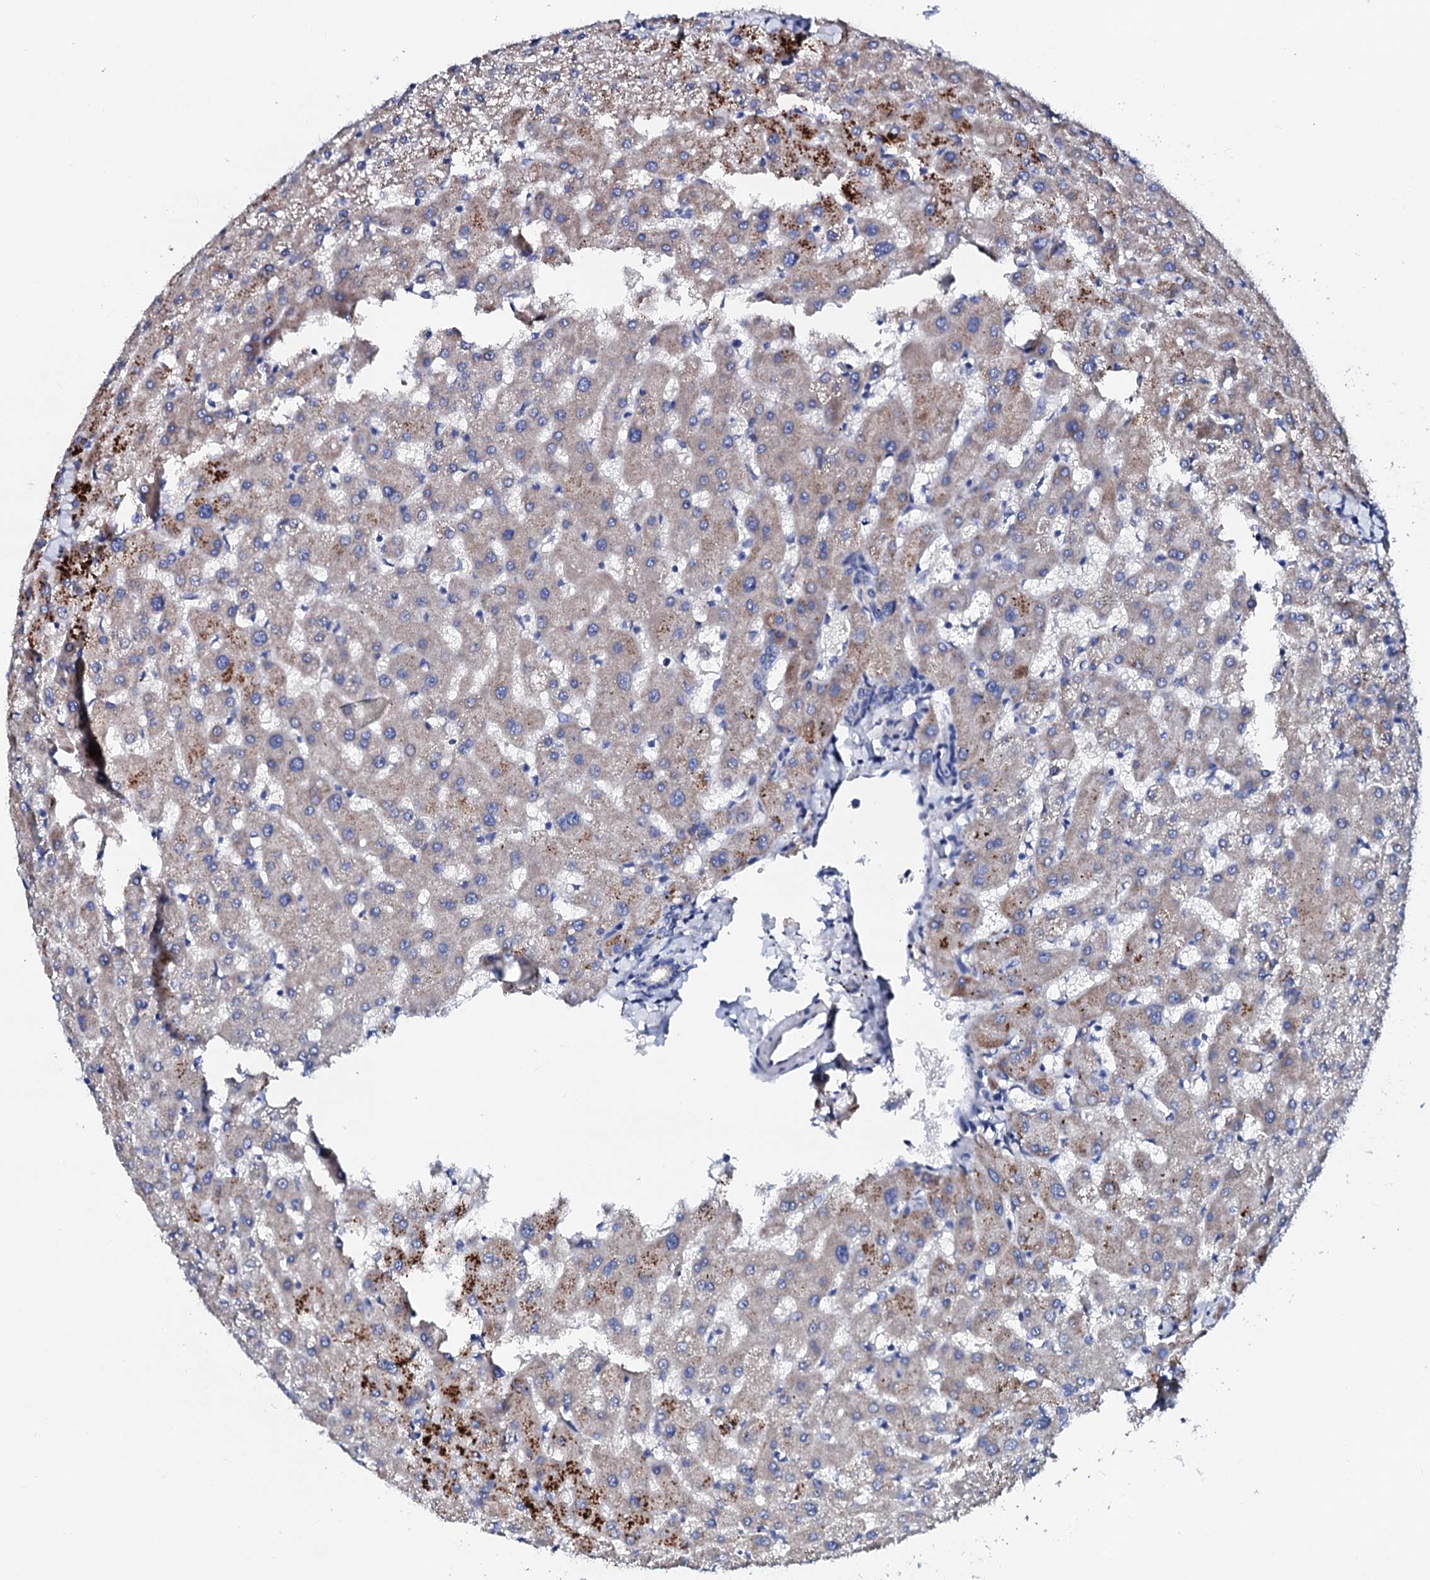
{"staining": {"intensity": "negative", "quantity": "none", "location": "none"}, "tissue": "liver", "cell_type": "Cholangiocytes", "image_type": "normal", "snomed": [{"axis": "morphology", "description": "Normal tissue, NOS"}, {"axis": "topography", "description": "Liver"}], "caption": "IHC histopathology image of unremarkable liver: human liver stained with DAB (3,3'-diaminobenzidine) reveals no significant protein expression in cholangiocytes.", "gene": "KLHL32", "patient": {"sex": "female", "age": 63}}